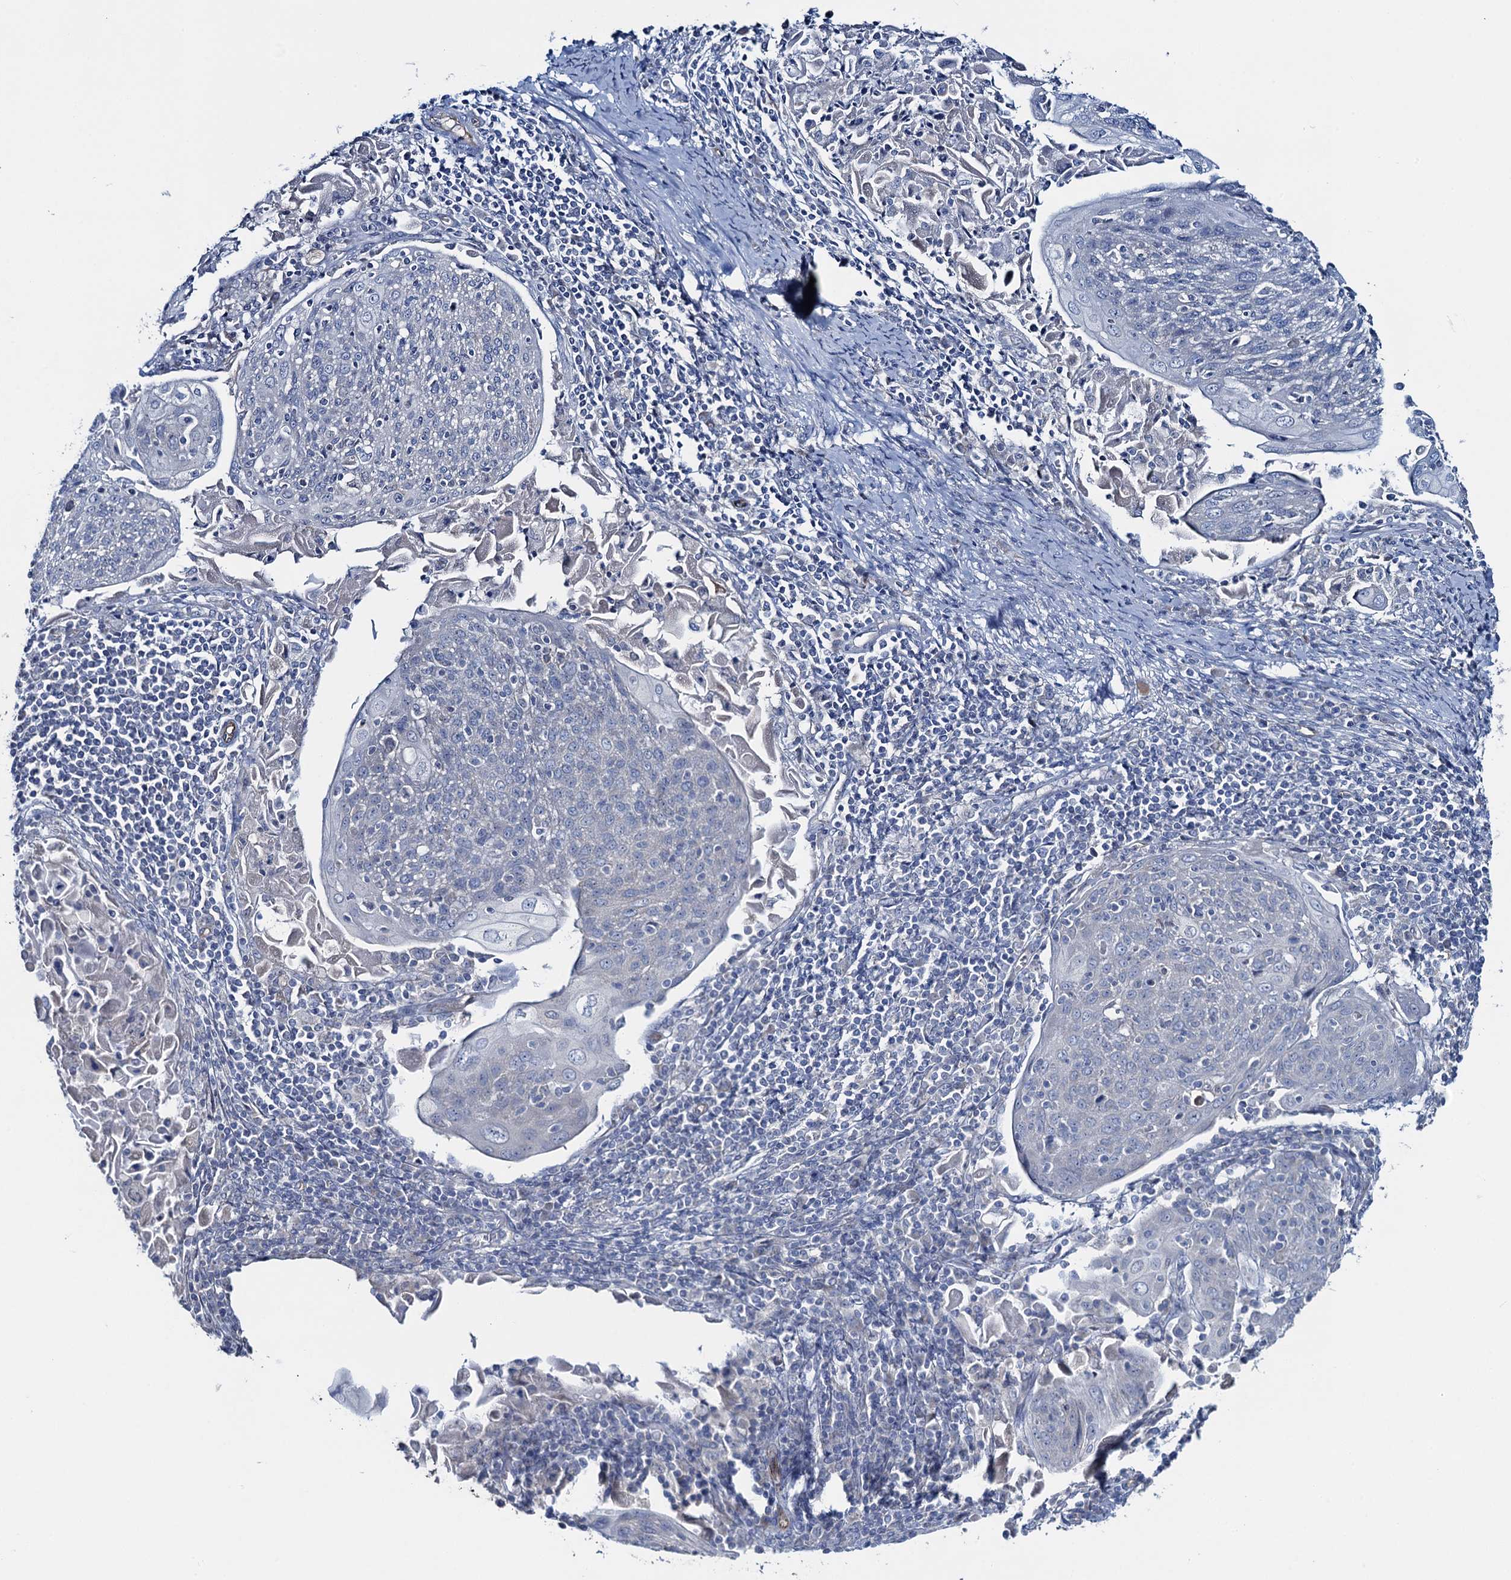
{"staining": {"intensity": "negative", "quantity": "none", "location": "none"}, "tissue": "cervical cancer", "cell_type": "Tumor cells", "image_type": "cancer", "snomed": [{"axis": "morphology", "description": "Squamous cell carcinoma, NOS"}, {"axis": "topography", "description": "Cervix"}], "caption": "This is an immunohistochemistry (IHC) image of squamous cell carcinoma (cervical). There is no positivity in tumor cells.", "gene": "PLLP", "patient": {"sex": "female", "age": 67}}